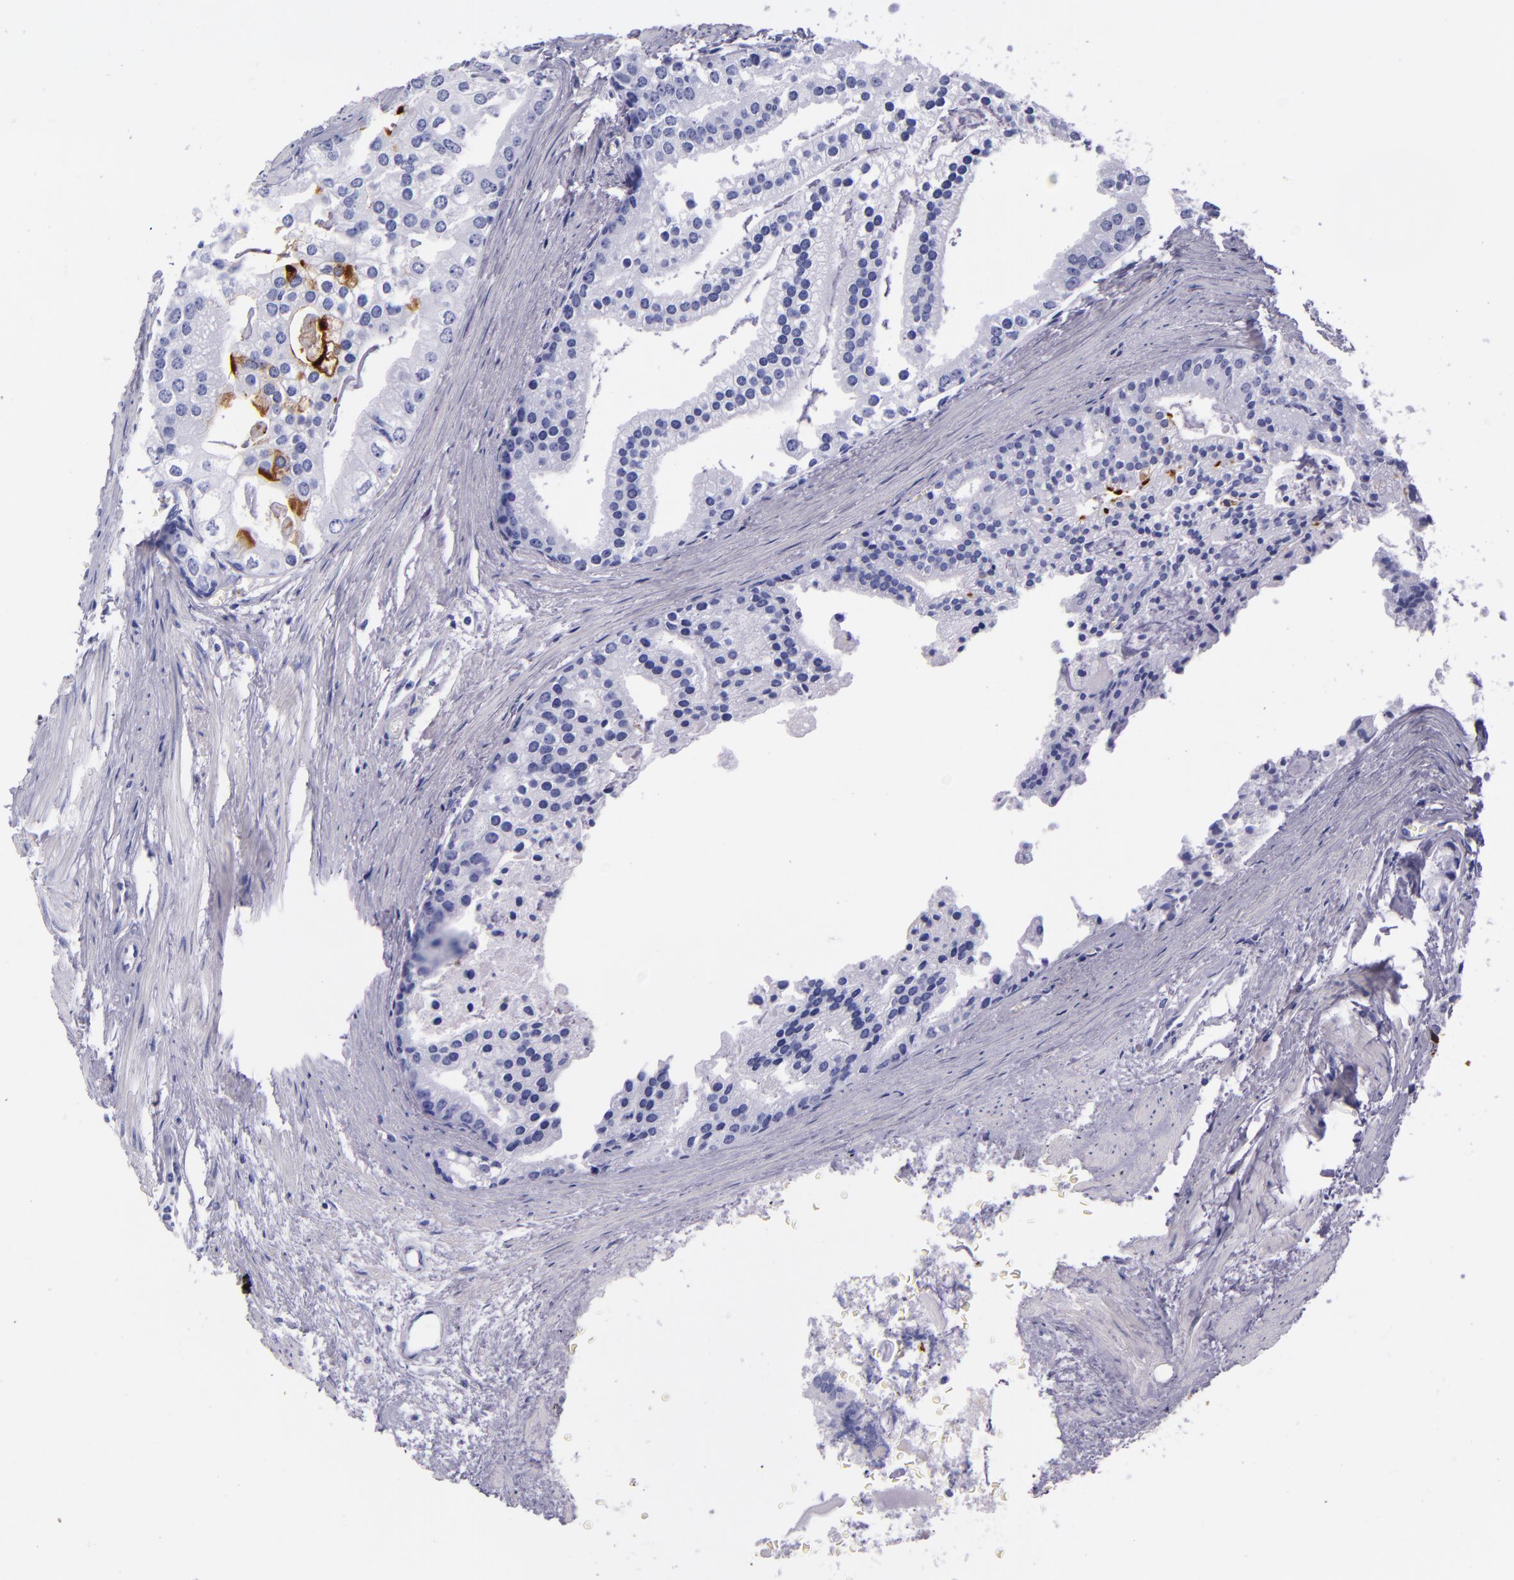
{"staining": {"intensity": "strong", "quantity": "<25%", "location": "cytoplasmic/membranous"}, "tissue": "prostate cancer", "cell_type": "Tumor cells", "image_type": "cancer", "snomed": [{"axis": "morphology", "description": "Adenocarcinoma, High grade"}, {"axis": "topography", "description": "Prostate"}], "caption": "IHC photomicrograph of neoplastic tissue: human prostate cancer (adenocarcinoma (high-grade)) stained using immunohistochemistry (IHC) reveals medium levels of strong protein expression localized specifically in the cytoplasmic/membranous of tumor cells, appearing as a cytoplasmic/membranous brown color.", "gene": "SFTPA2", "patient": {"sex": "male", "age": 56}}